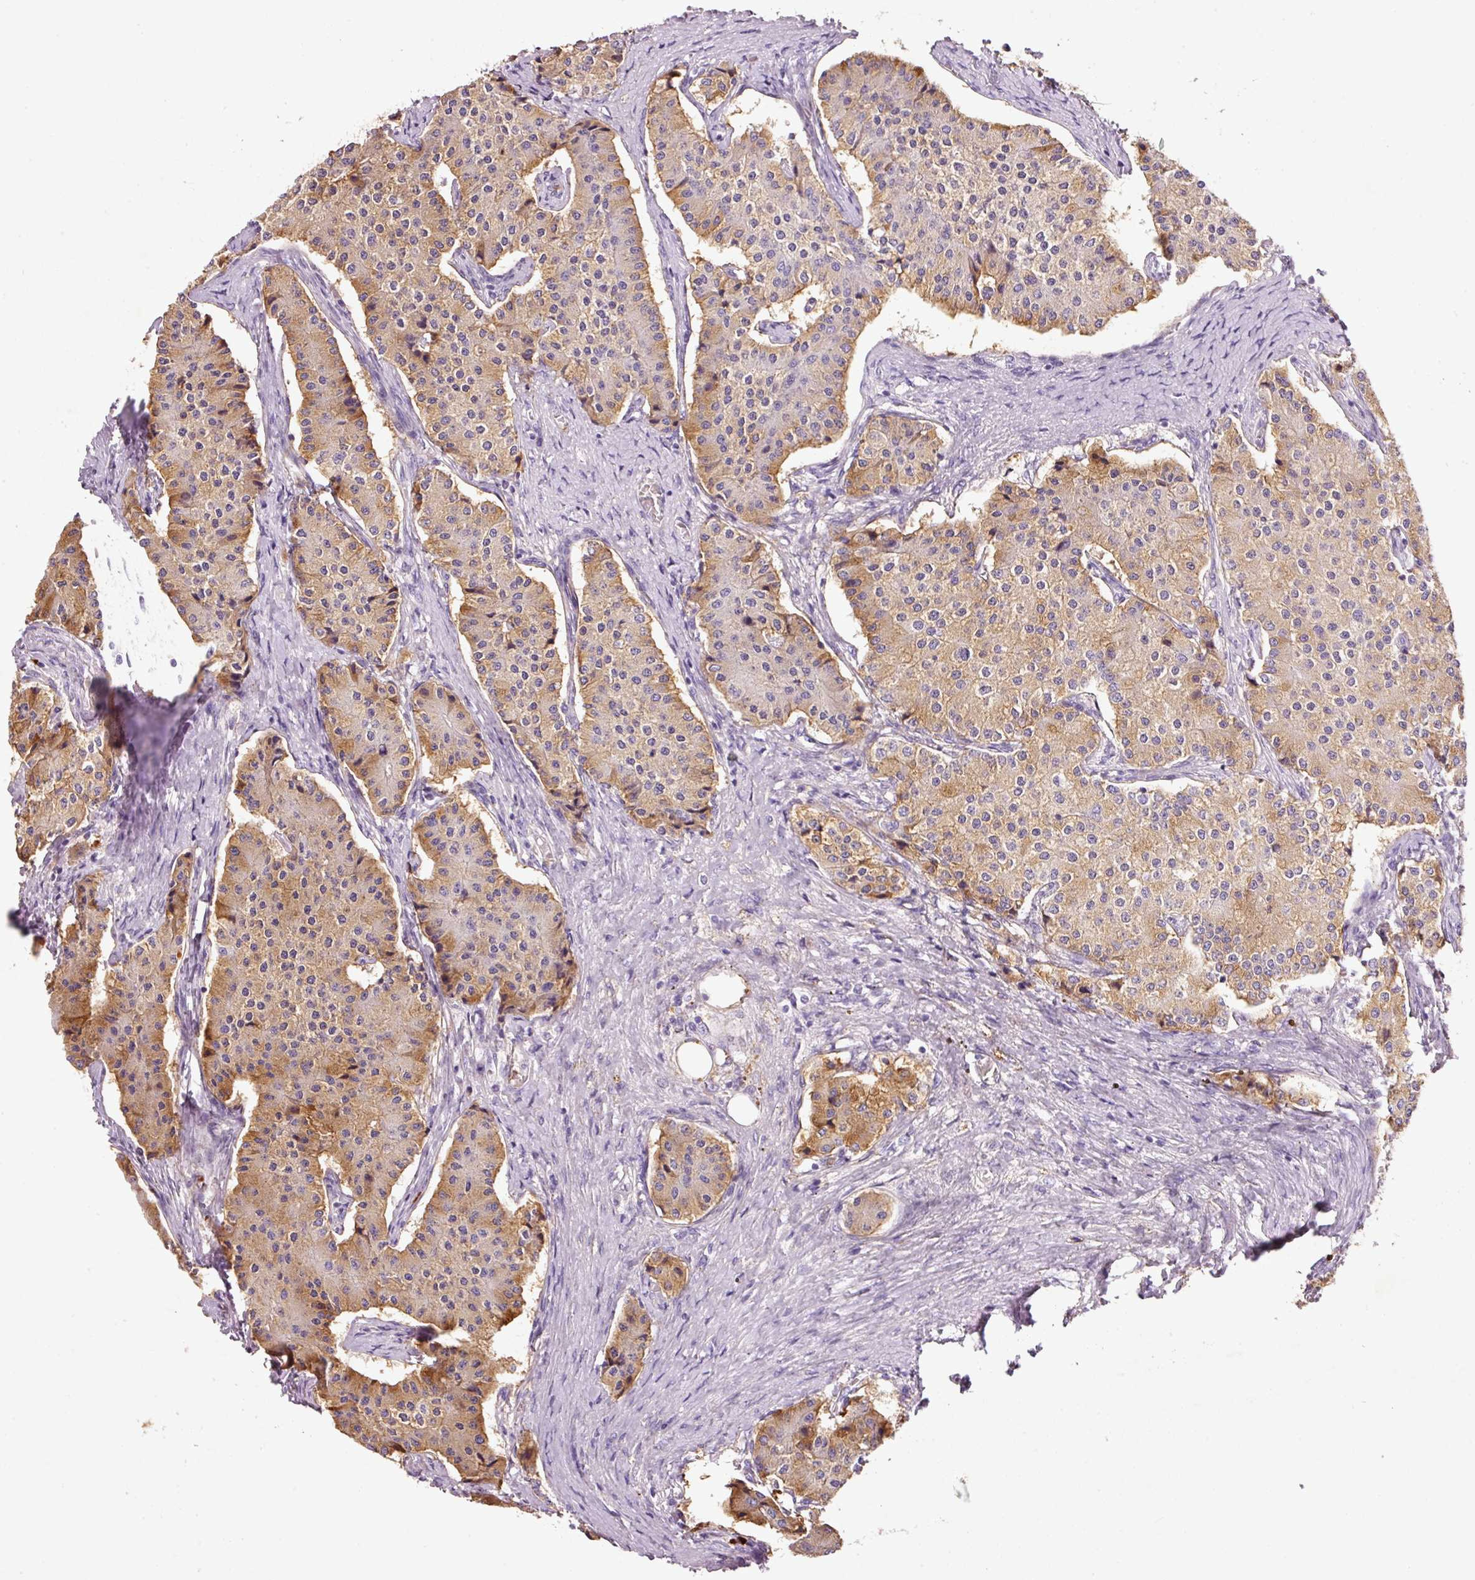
{"staining": {"intensity": "moderate", "quantity": "25%-75%", "location": "cytoplasmic/membranous"}, "tissue": "carcinoid", "cell_type": "Tumor cells", "image_type": "cancer", "snomed": [{"axis": "morphology", "description": "Carcinoid, malignant, NOS"}, {"axis": "topography", "description": "Colon"}], "caption": "Malignant carcinoid was stained to show a protein in brown. There is medium levels of moderate cytoplasmic/membranous staining in approximately 25%-75% of tumor cells.", "gene": "TMC8", "patient": {"sex": "female", "age": 52}}